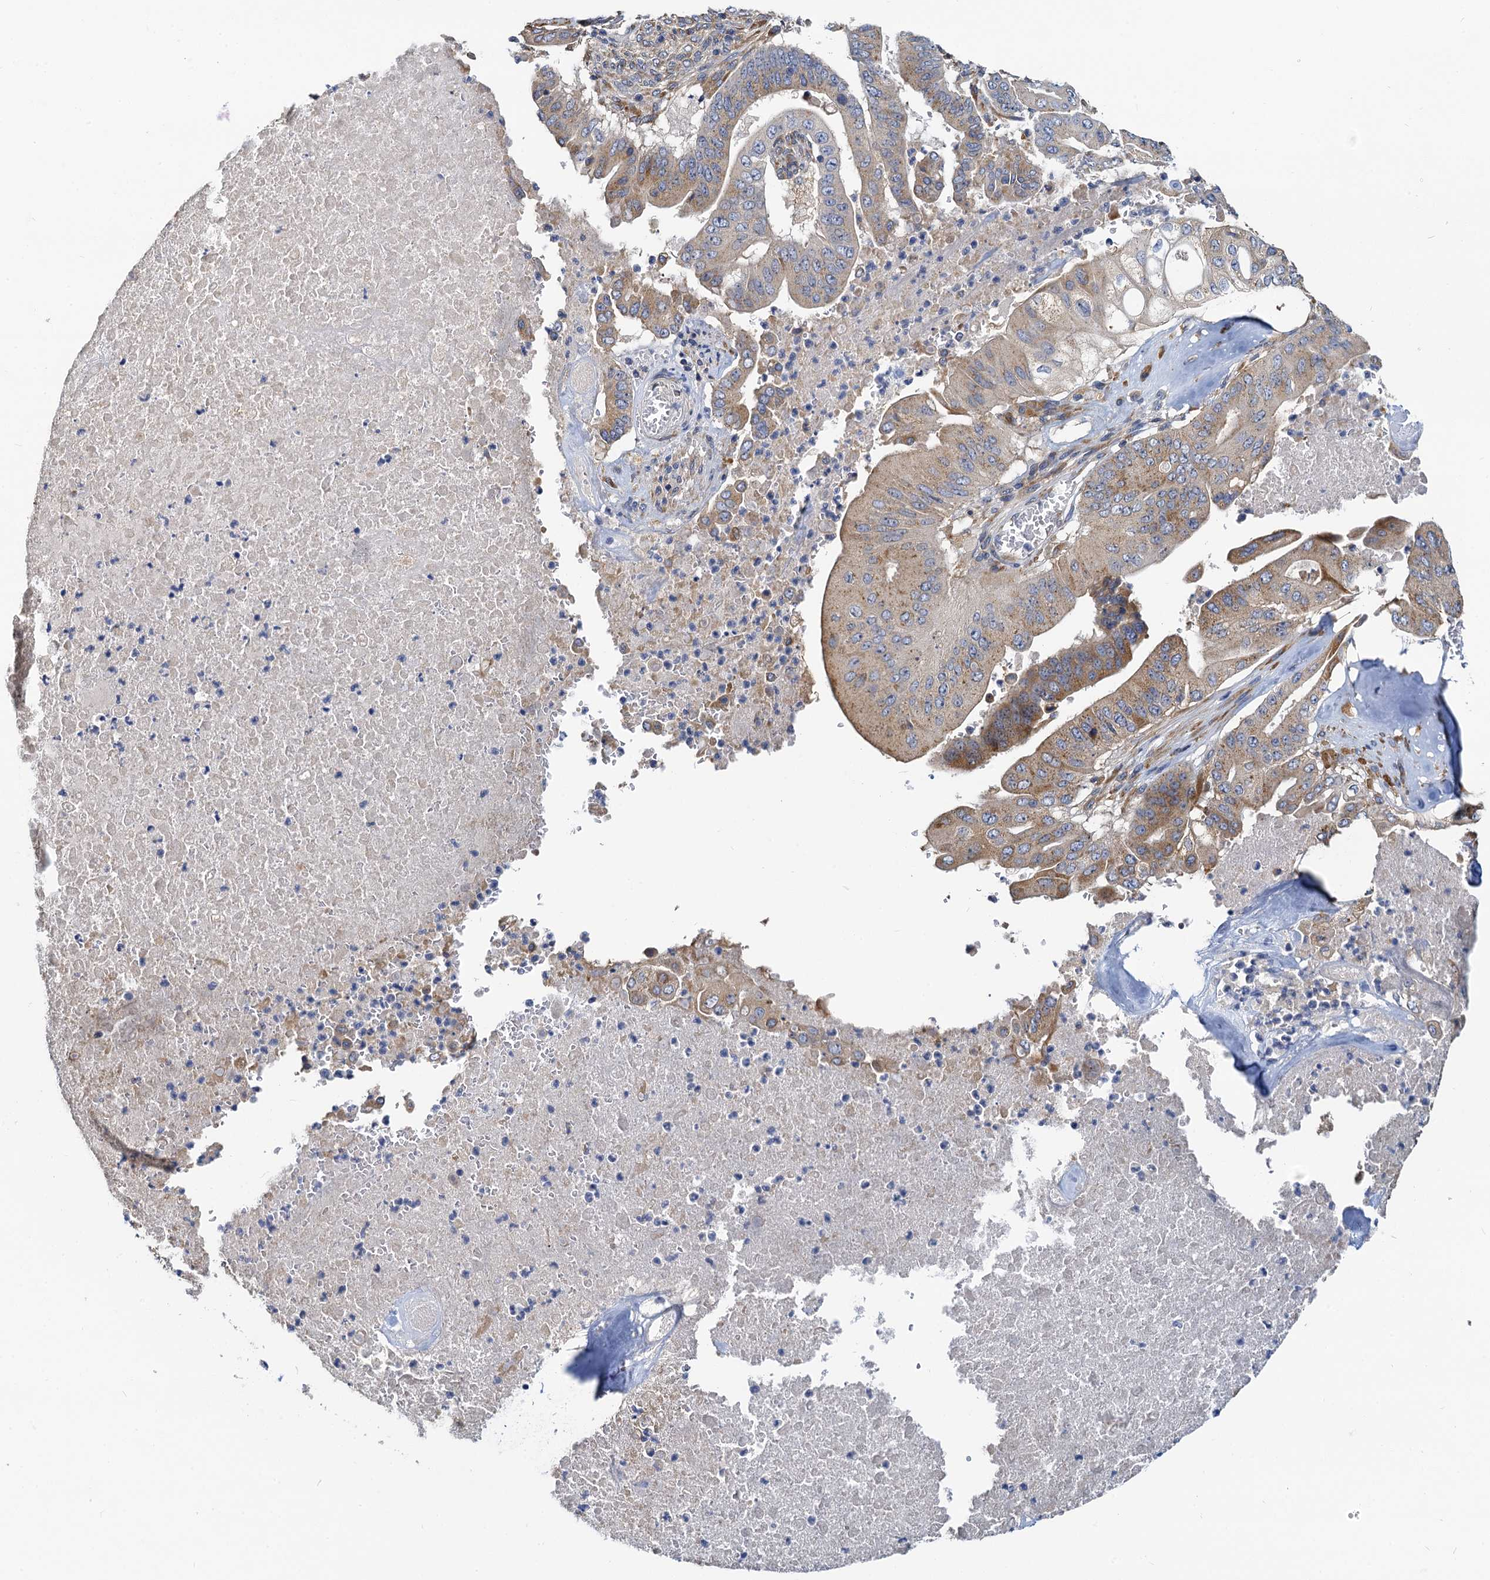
{"staining": {"intensity": "moderate", "quantity": "25%-75%", "location": "cytoplasmic/membranous"}, "tissue": "pancreatic cancer", "cell_type": "Tumor cells", "image_type": "cancer", "snomed": [{"axis": "morphology", "description": "Adenocarcinoma, NOS"}, {"axis": "topography", "description": "Pancreas"}], "caption": "IHC of human pancreatic adenocarcinoma exhibits medium levels of moderate cytoplasmic/membranous expression in approximately 25%-75% of tumor cells.", "gene": "NKAPD1", "patient": {"sex": "female", "age": 77}}